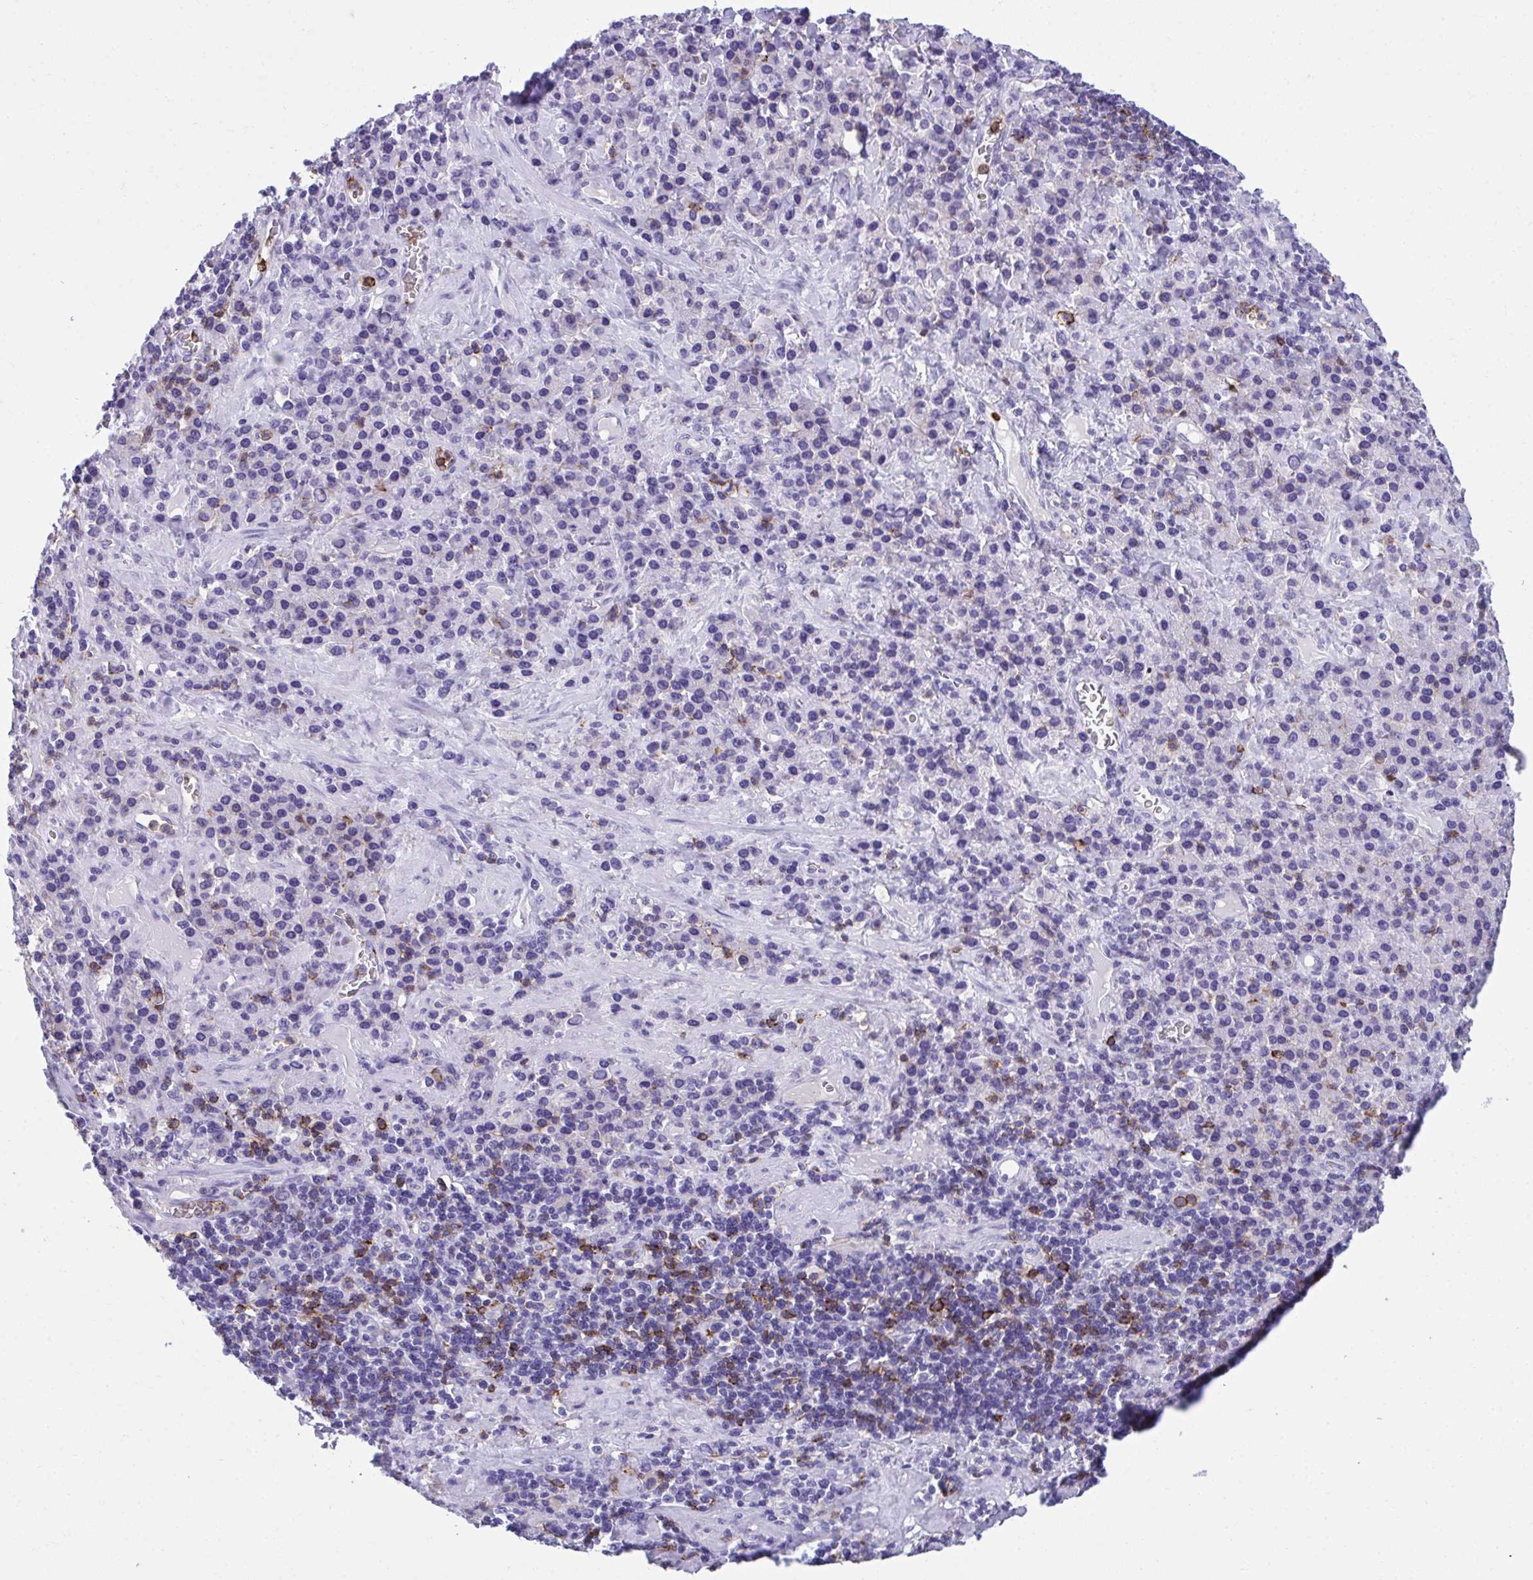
{"staining": {"intensity": "negative", "quantity": "none", "location": "none"}, "tissue": "stomach cancer", "cell_type": "Tumor cells", "image_type": "cancer", "snomed": [{"axis": "morphology", "description": "Adenocarcinoma, NOS"}, {"axis": "topography", "description": "Stomach, upper"}], "caption": "A histopathology image of adenocarcinoma (stomach) stained for a protein reveals no brown staining in tumor cells. The staining is performed using DAB (3,3'-diaminobenzidine) brown chromogen with nuclei counter-stained in using hematoxylin.", "gene": "SPN", "patient": {"sex": "male", "age": 75}}